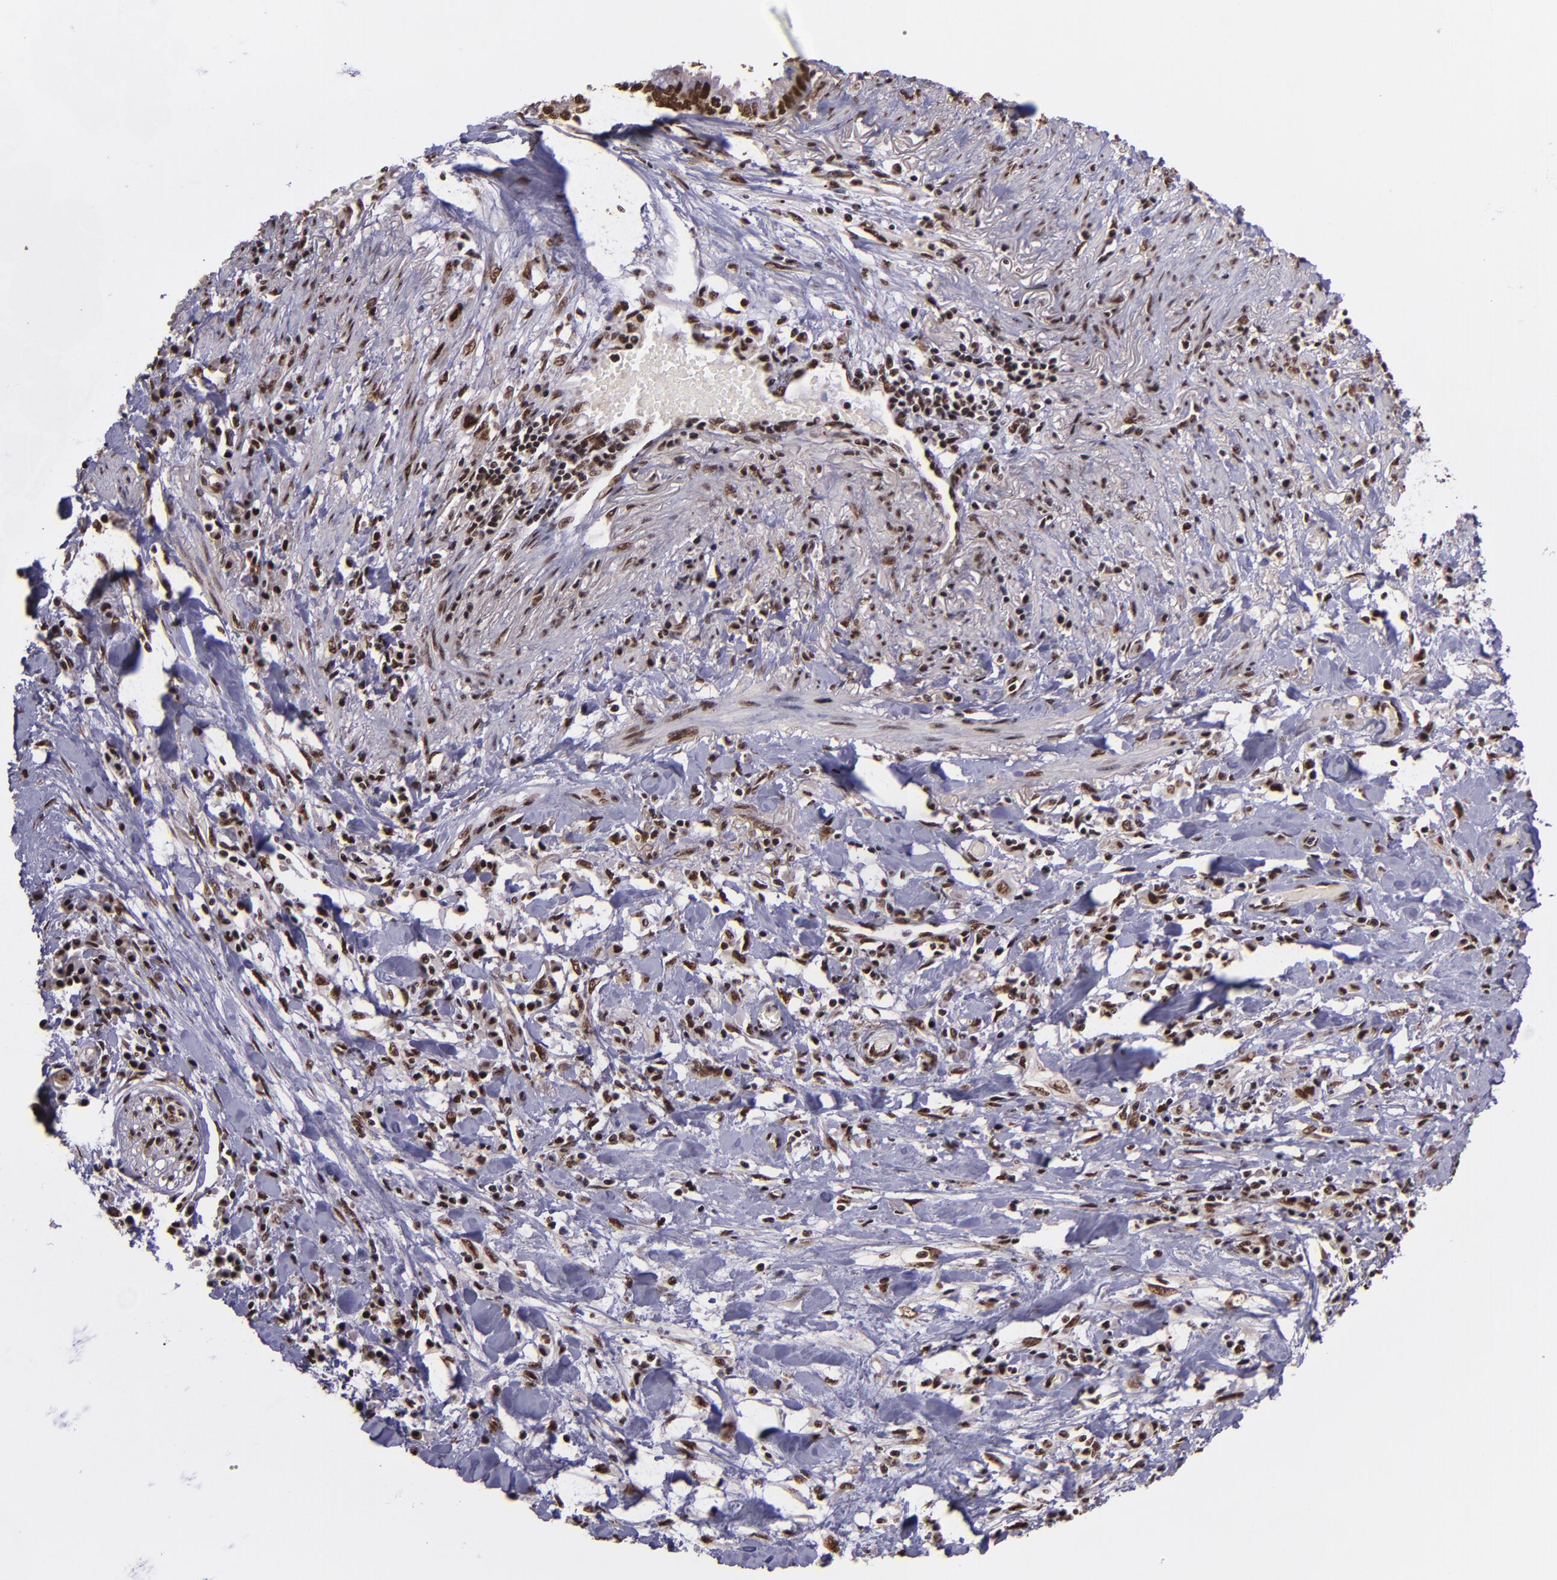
{"staining": {"intensity": "strong", "quantity": ">75%", "location": "nuclear"}, "tissue": "pancreatic cancer", "cell_type": "Tumor cells", "image_type": "cancer", "snomed": [{"axis": "morphology", "description": "Adenocarcinoma, NOS"}, {"axis": "topography", "description": "Pancreas"}], "caption": "About >75% of tumor cells in adenocarcinoma (pancreatic) exhibit strong nuclear protein staining as visualized by brown immunohistochemical staining.", "gene": "PQBP1", "patient": {"sex": "female", "age": 64}}